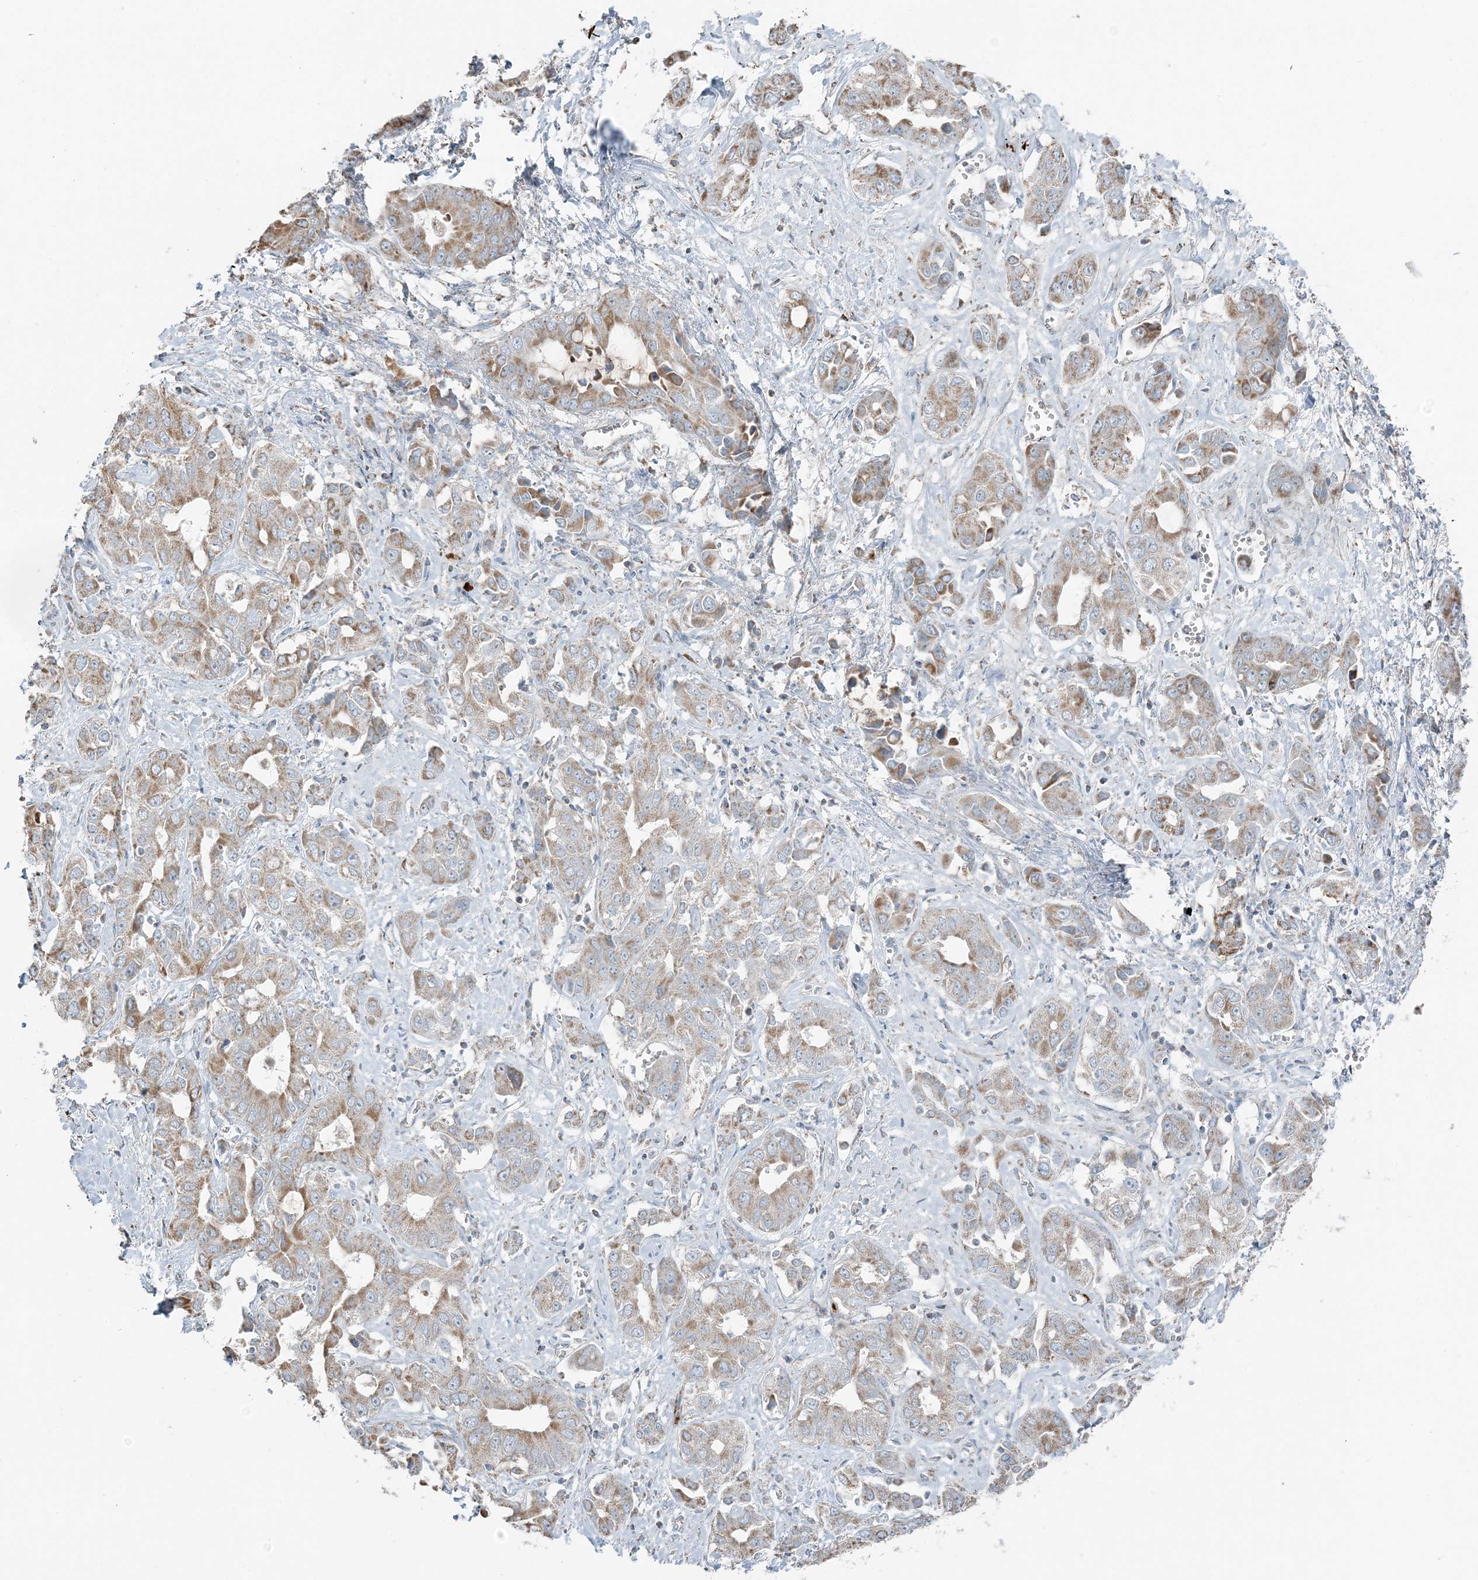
{"staining": {"intensity": "moderate", "quantity": ">75%", "location": "cytoplasmic/membranous"}, "tissue": "liver cancer", "cell_type": "Tumor cells", "image_type": "cancer", "snomed": [{"axis": "morphology", "description": "Cholangiocarcinoma"}, {"axis": "topography", "description": "Liver"}], "caption": "Liver cholangiocarcinoma was stained to show a protein in brown. There is medium levels of moderate cytoplasmic/membranous expression in approximately >75% of tumor cells. Using DAB (3,3'-diaminobenzidine) (brown) and hematoxylin (blue) stains, captured at high magnification using brightfield microscopy.", "gene": "SLC22A16", "patient": {"sex": "female", "age": 52}}